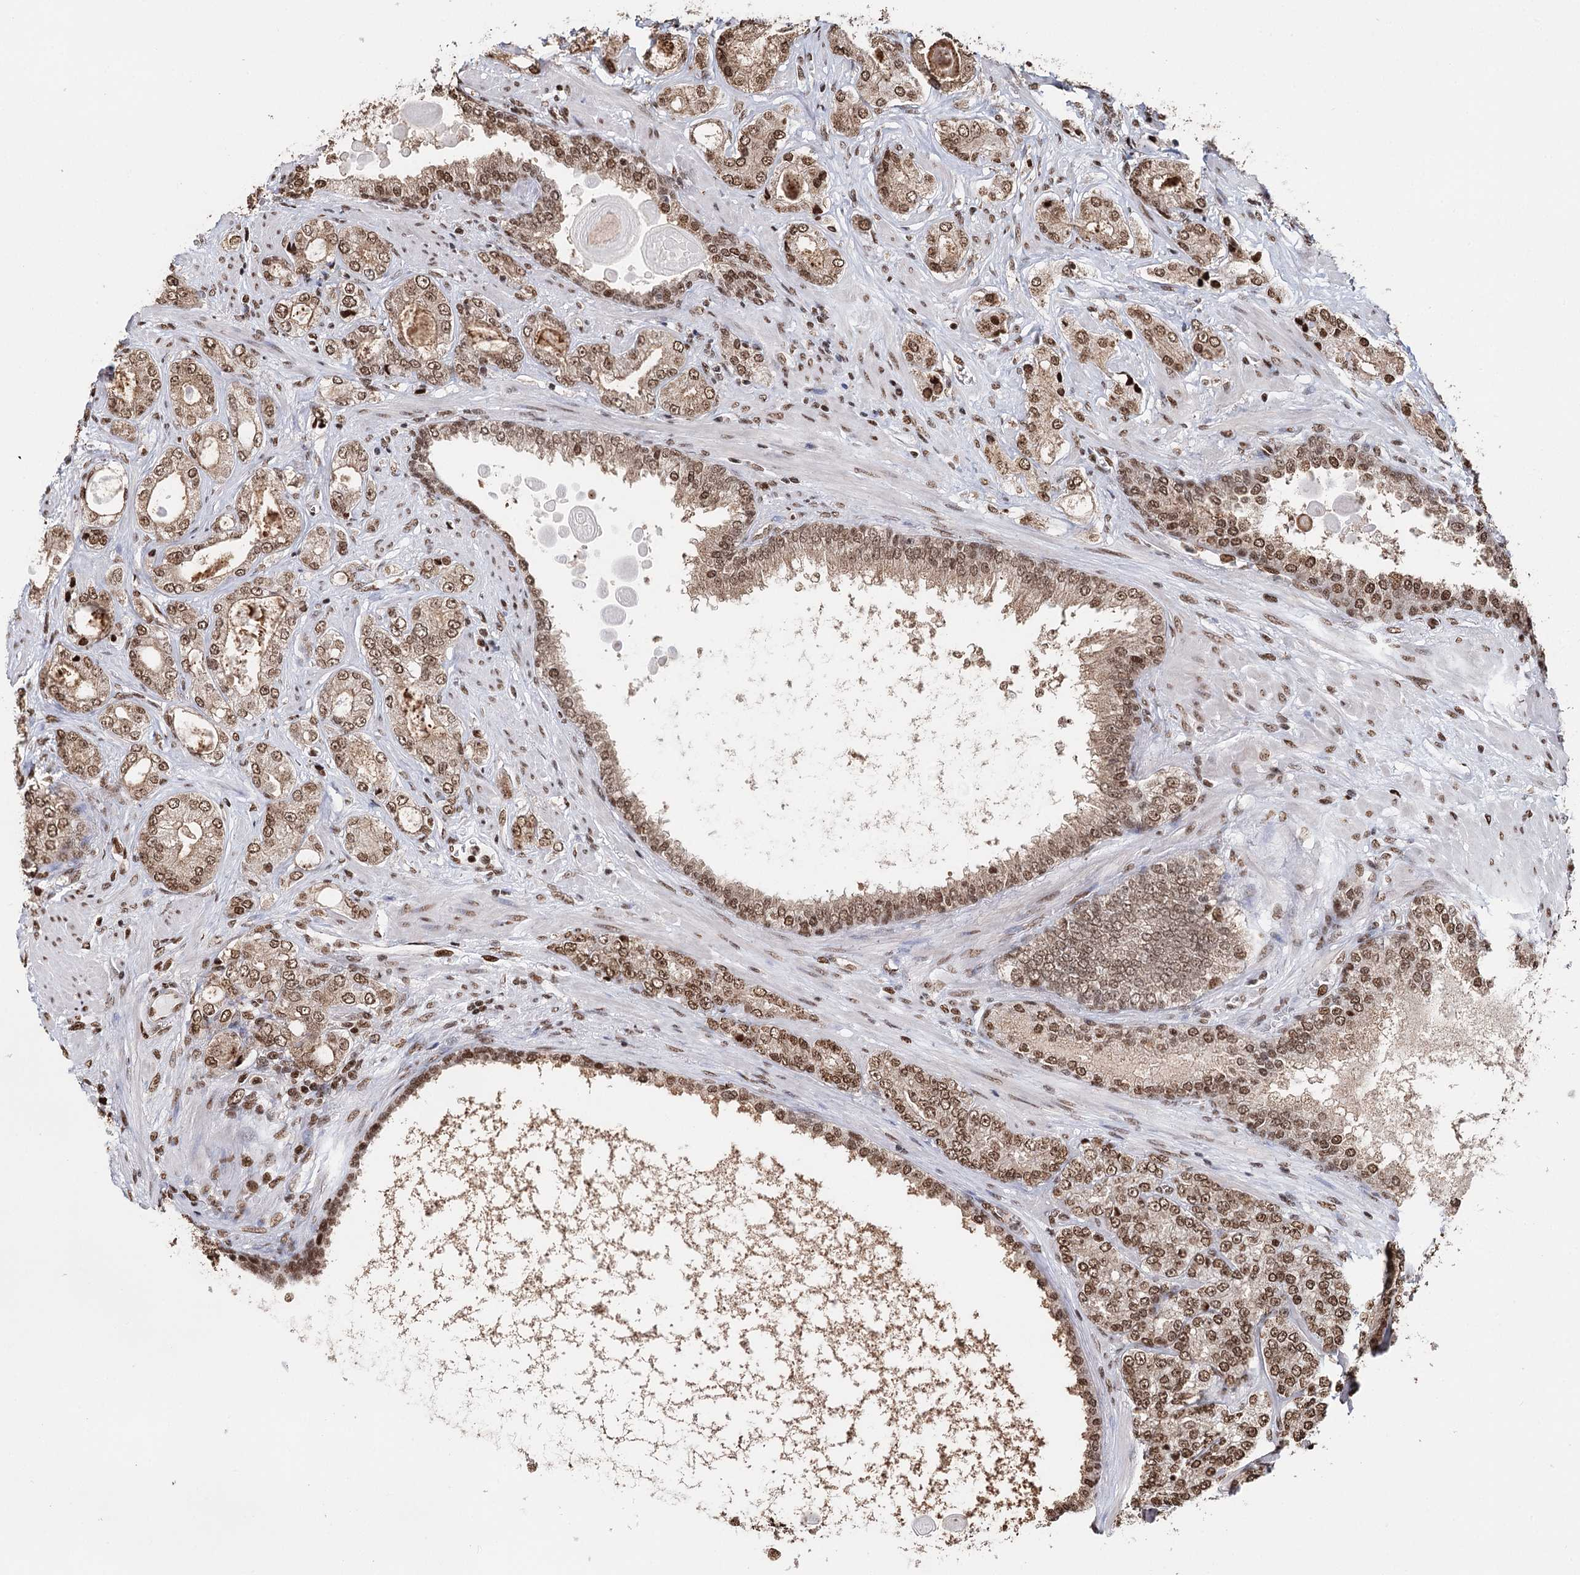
{"staining": {"intensity": "moderate", "quantity": ">75%", "location": "nuclear"}, "tissue": "prostate cancer", "cell_type": "Tumor cells", "image_type": "cancer", "snomed": [{"axis": "morphology", "description": "Normal tissue, NOS"}, {"axis": "morphology", "description": "Adenocarcinoma, High grade"}, {"axis": "topography", "description": "Prostate"}], "caption": "The immunohistochemical stain shows moderate nuclear staining in tumor cells of prostate cancer (high-grade adenocarcinoma) tissue. Using DAB (brown) and hematoxylin (blue) stains, captured at high magnification using brightfield microscopy.", "gene": "RPS27A", "patient": {"sex": "male", "age": 83}}